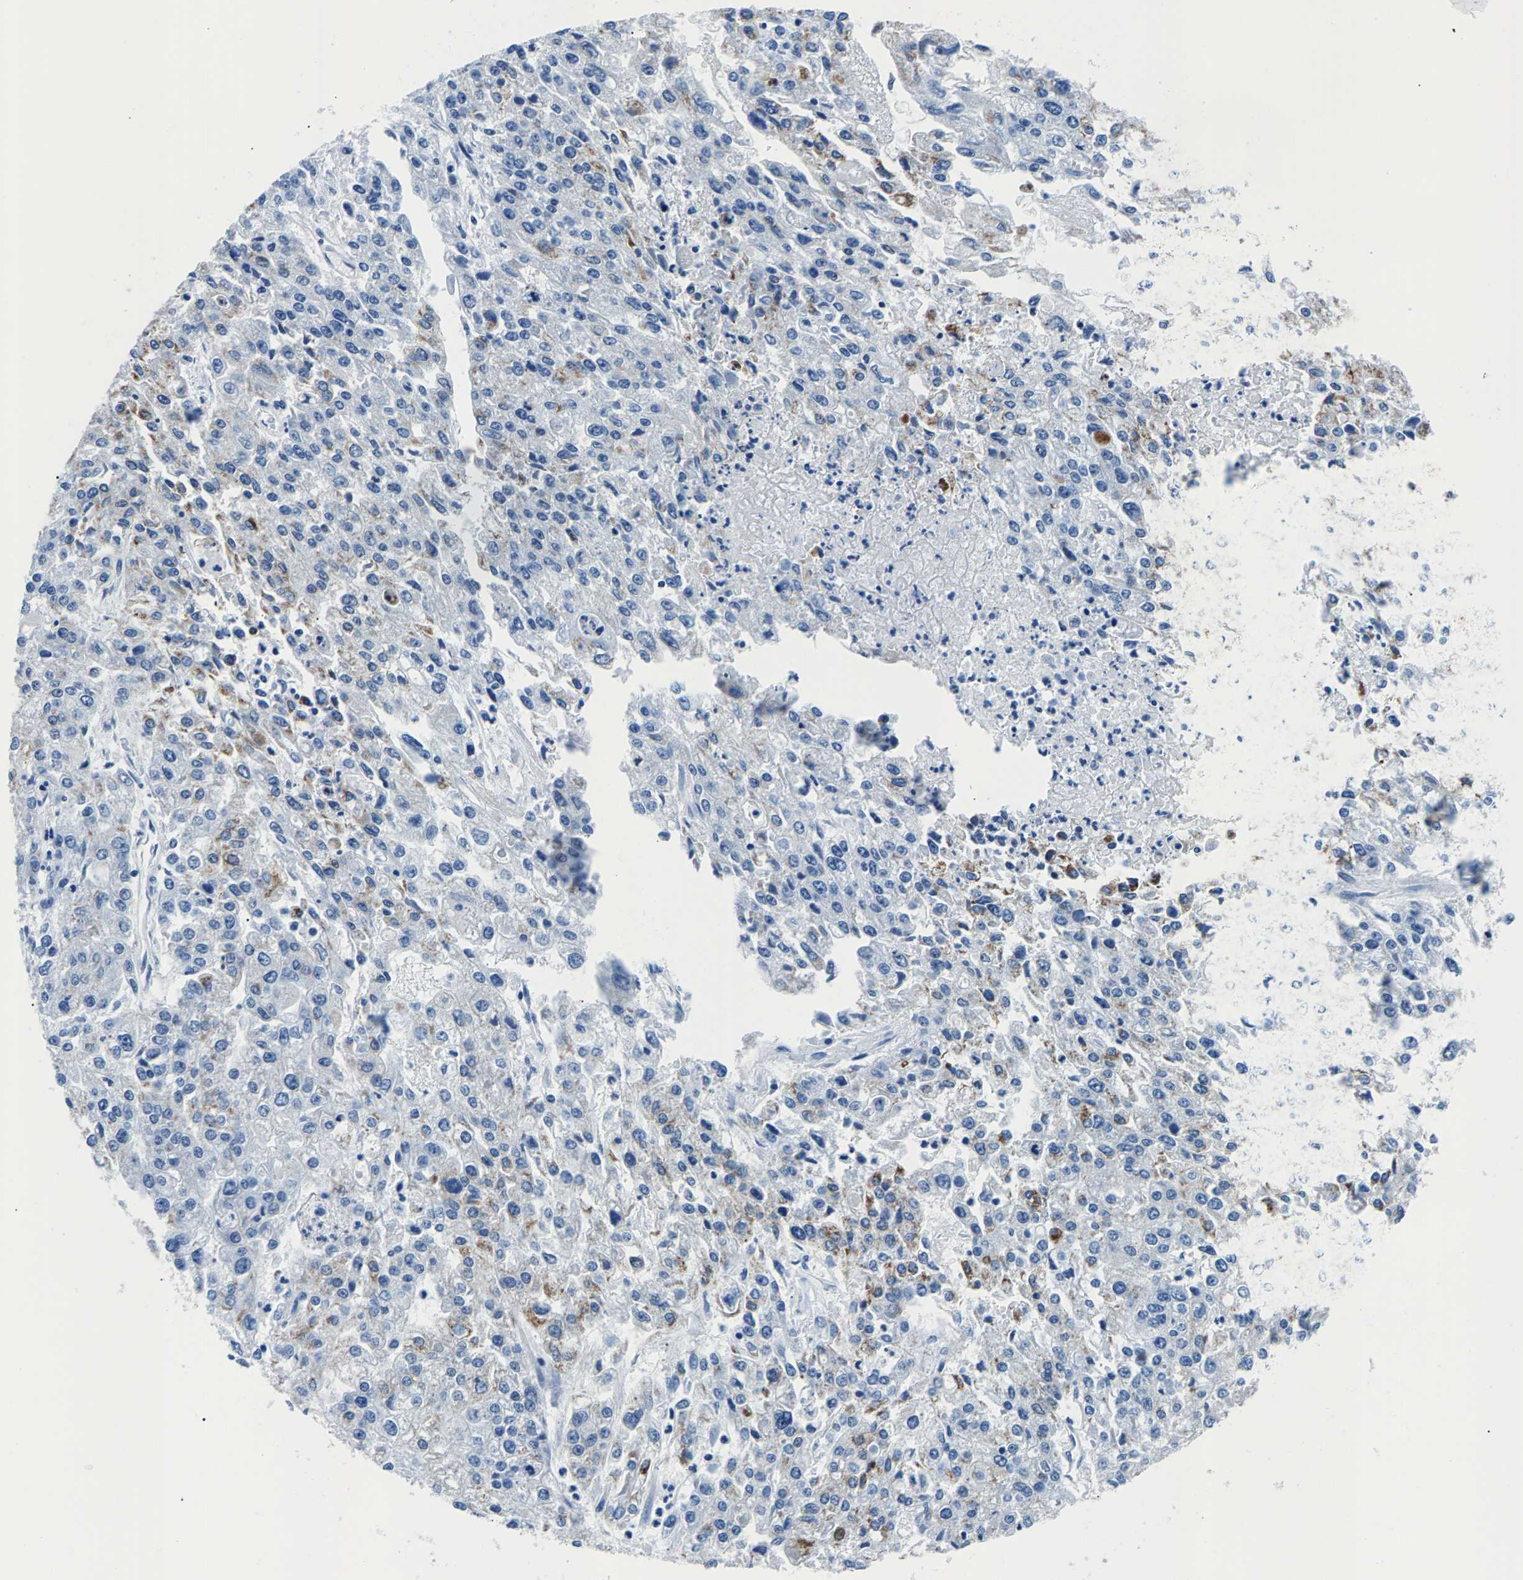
{"staining": {"intensity": "weak", "quantity": "<25%", "location": "cytoplasmic/membranous"}, "tissue": "endometrial cancer", "cell_type": "Tumor cells", "image_type": "cancer", "snomed": [{"axis": "morphology", "description": "Adenocarcinoma, NOS"}, {"axis": "topography", "description": "Endometrium"}], "caption": "Tumor cells show no significant staining in endometrial cancer (adenocarcinoma).", "gene": "CPS1", "patient": {"sex": "female", "age": 49}}